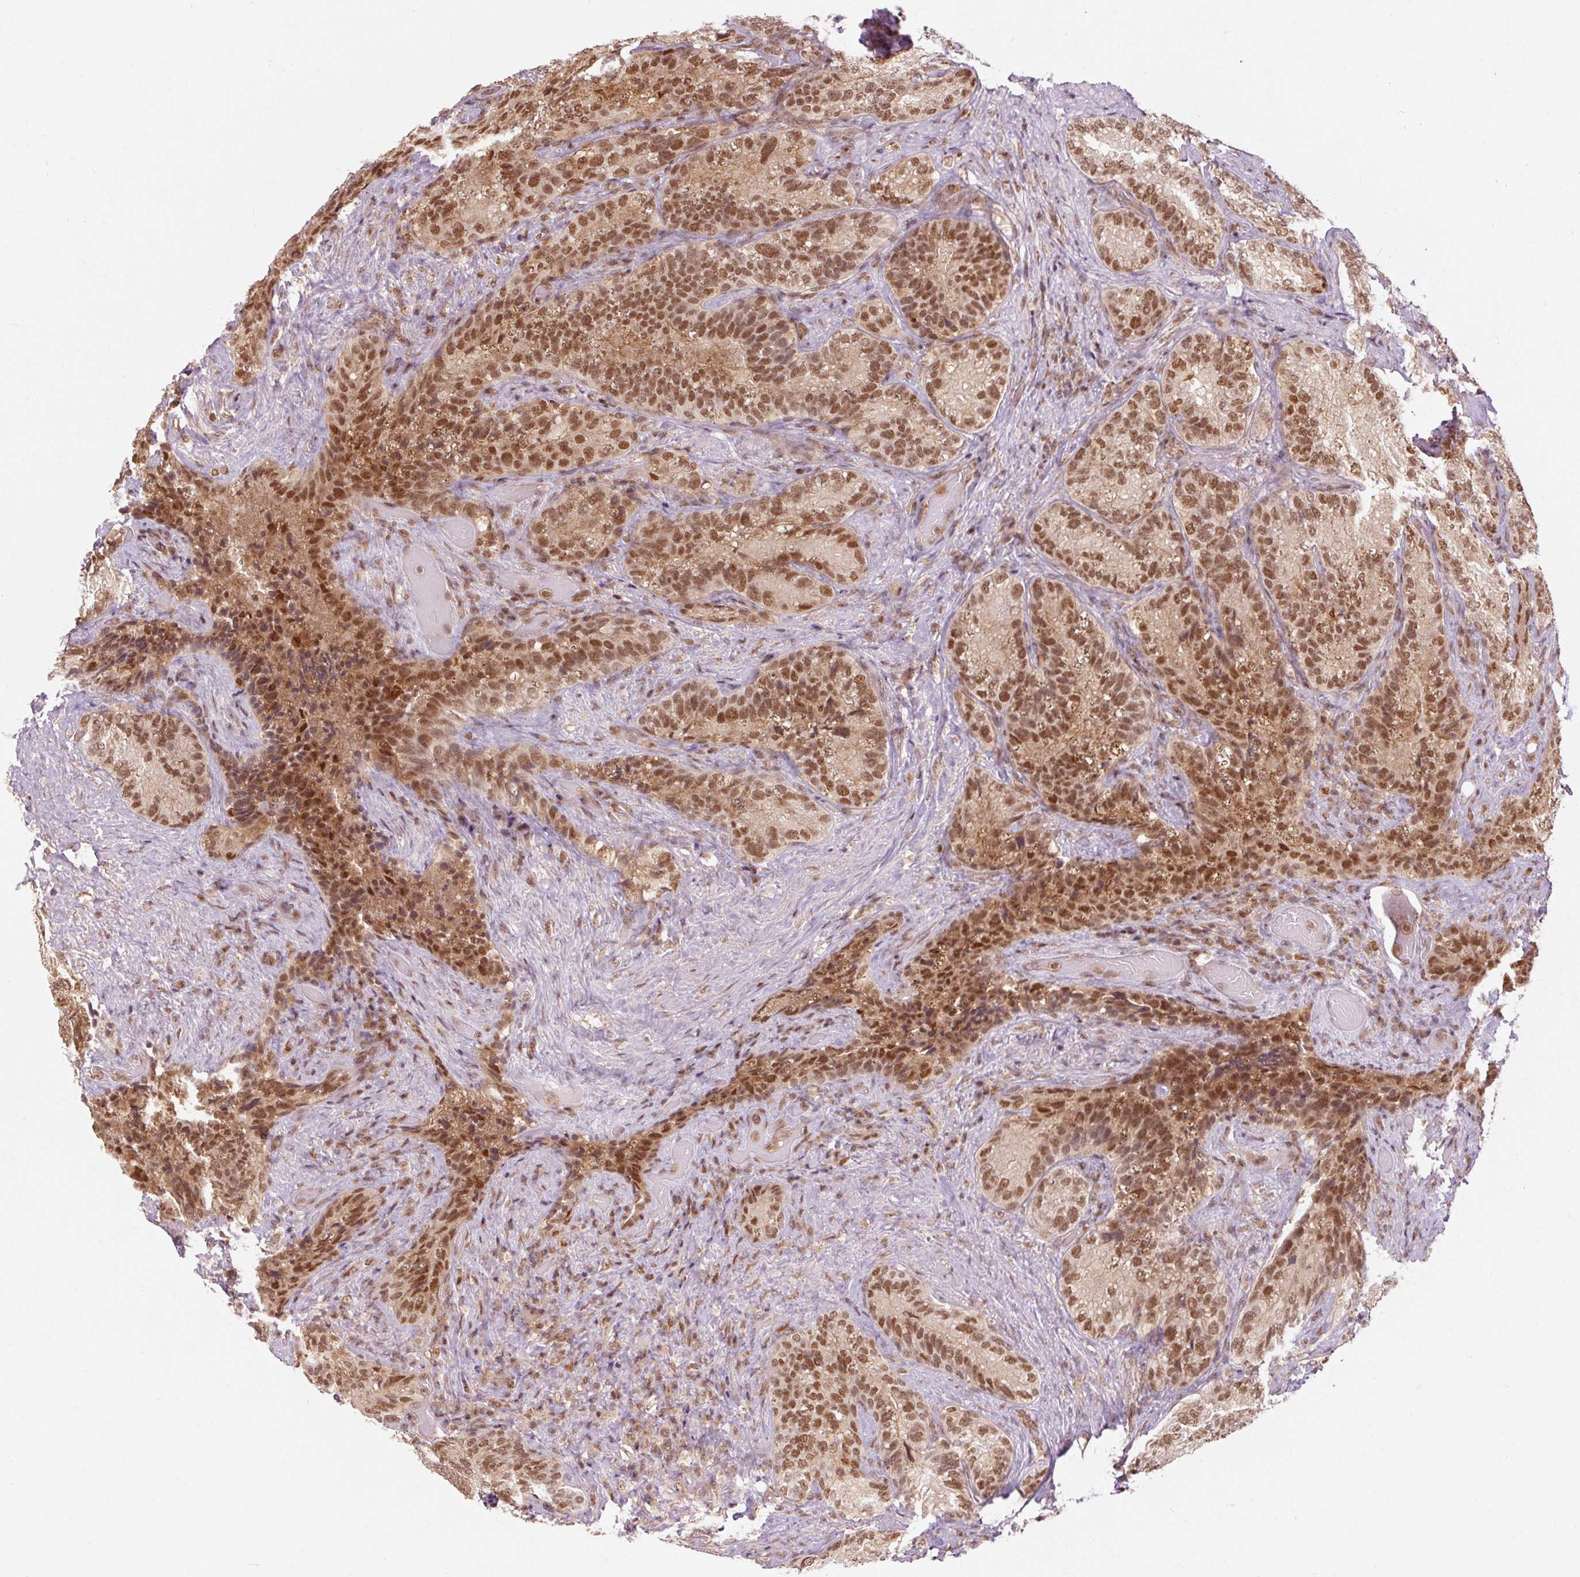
{"staining": {"intensity": "strong", "quantity": ">75%", "location": "nuclear"}, "tissue": "seminal vesicle", "cell_type": "Glandular cells", "image_type": "normal", "snomed": [{"axis": "morphology", "description": "Normal tissue, NOS"}, {"axis": "topography", "description": "Seminal veicle"}], "caption": "A brown stain shows strong nuclear expression of a protein in glandular cells of unremarkable human seminal vesicle. (DAB (3,3'-diaminobenzidine) = brown stain, brightfield microscopy at high magnification).", "gene": "CSTF1", "patient": {"sex": "male", "age": 68}}